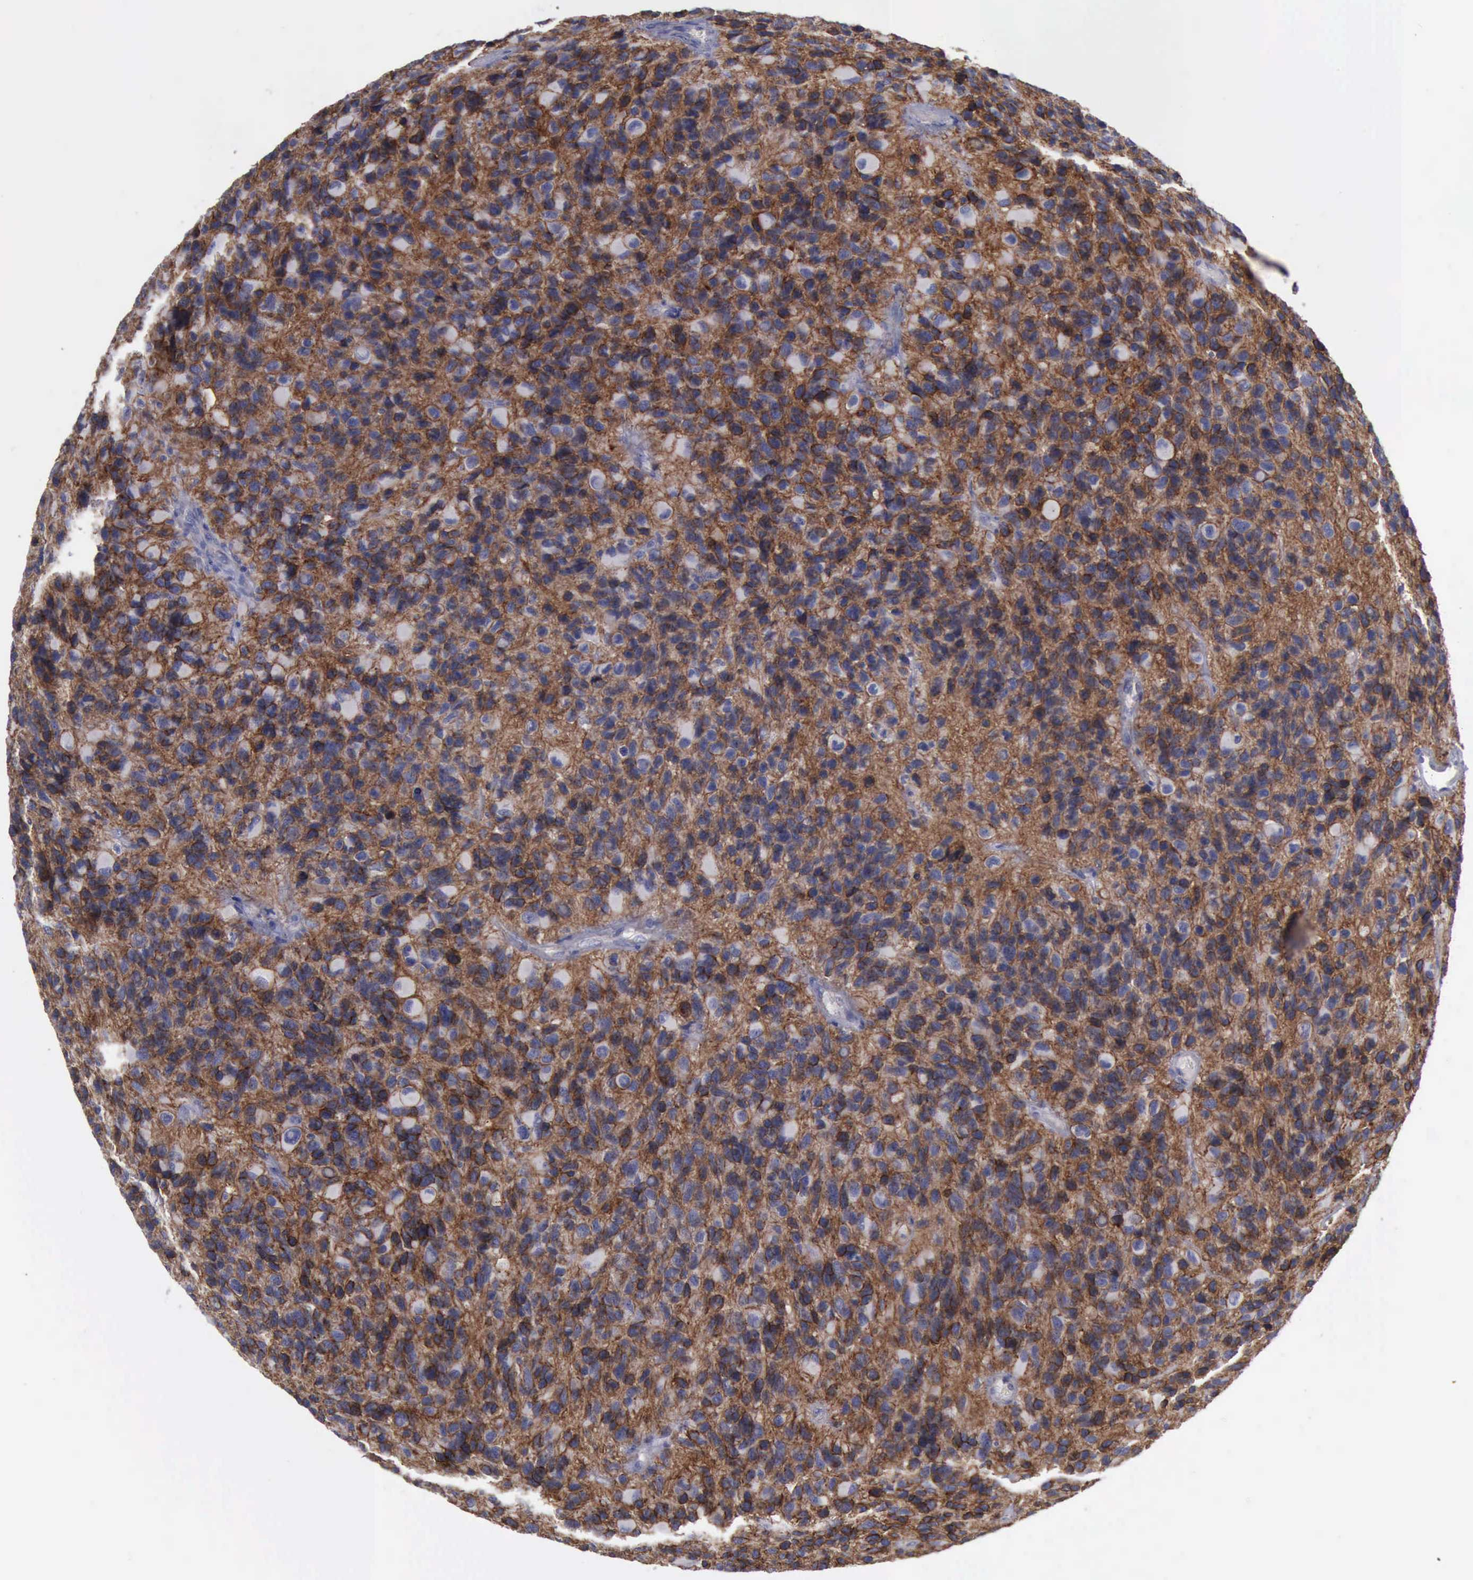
{"staining": {"intensity": "strong", "quantity": ">75%", "location": "cytoplasmic/membranous"}, "tissue": "glioma", "cell_type": "Tumor cells", "image_type": "cancer", "snomed": [{"axis": "morphology", "description": "Glioma, malignant, High grade"}, {"axis": "topography", "description": "Brain"}], "caption": "Immunohistochemical staining of human malignant glioma (high-grade) exhibits high levels of strong cytoplasmic/membranous protein staining in about >75% of tumor cells.", "gene": "CDH2", "patient": {"sex": "male", "age": 77}}